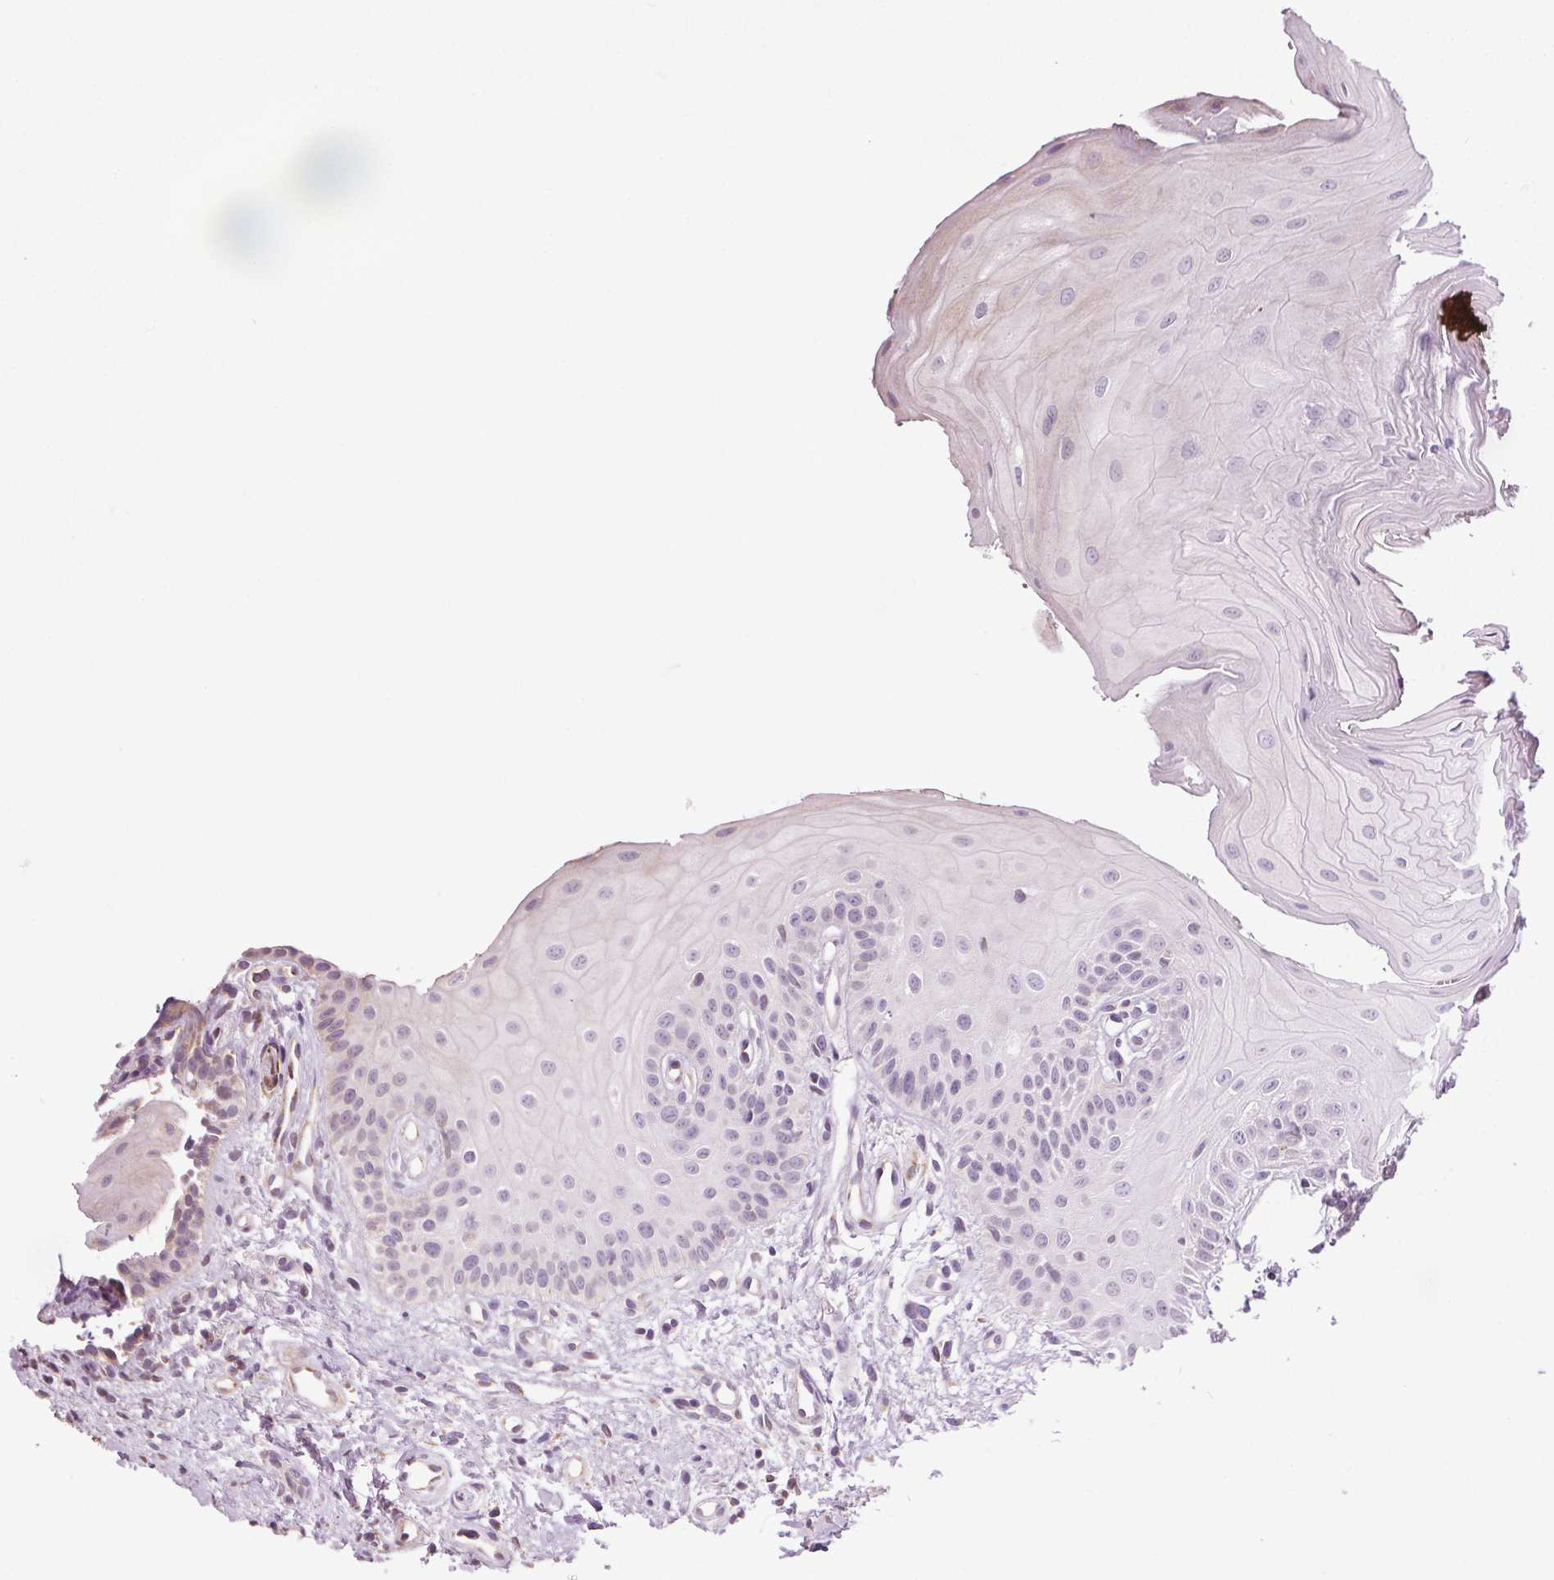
{"staining": {"intensity": "negative", "quantity": "none", "location": "none"}, "tissue": "oral mucosa", "cell_type": "Squamous epithelial cells", "image_type": "normal", "snomed": [{"axis": "morphology", "description": "Normal tissue, NOS"}, {"axis": "topography", "description": "Oral tissue"}], "caption": "Immunohistochemical staining of benign oral mucosa demonstrates no significant expression in squamous epithelial cells. Nuclei are stained in blue.", "gene": "LFNG", "patient": {"sex": "female", "age": 73}}